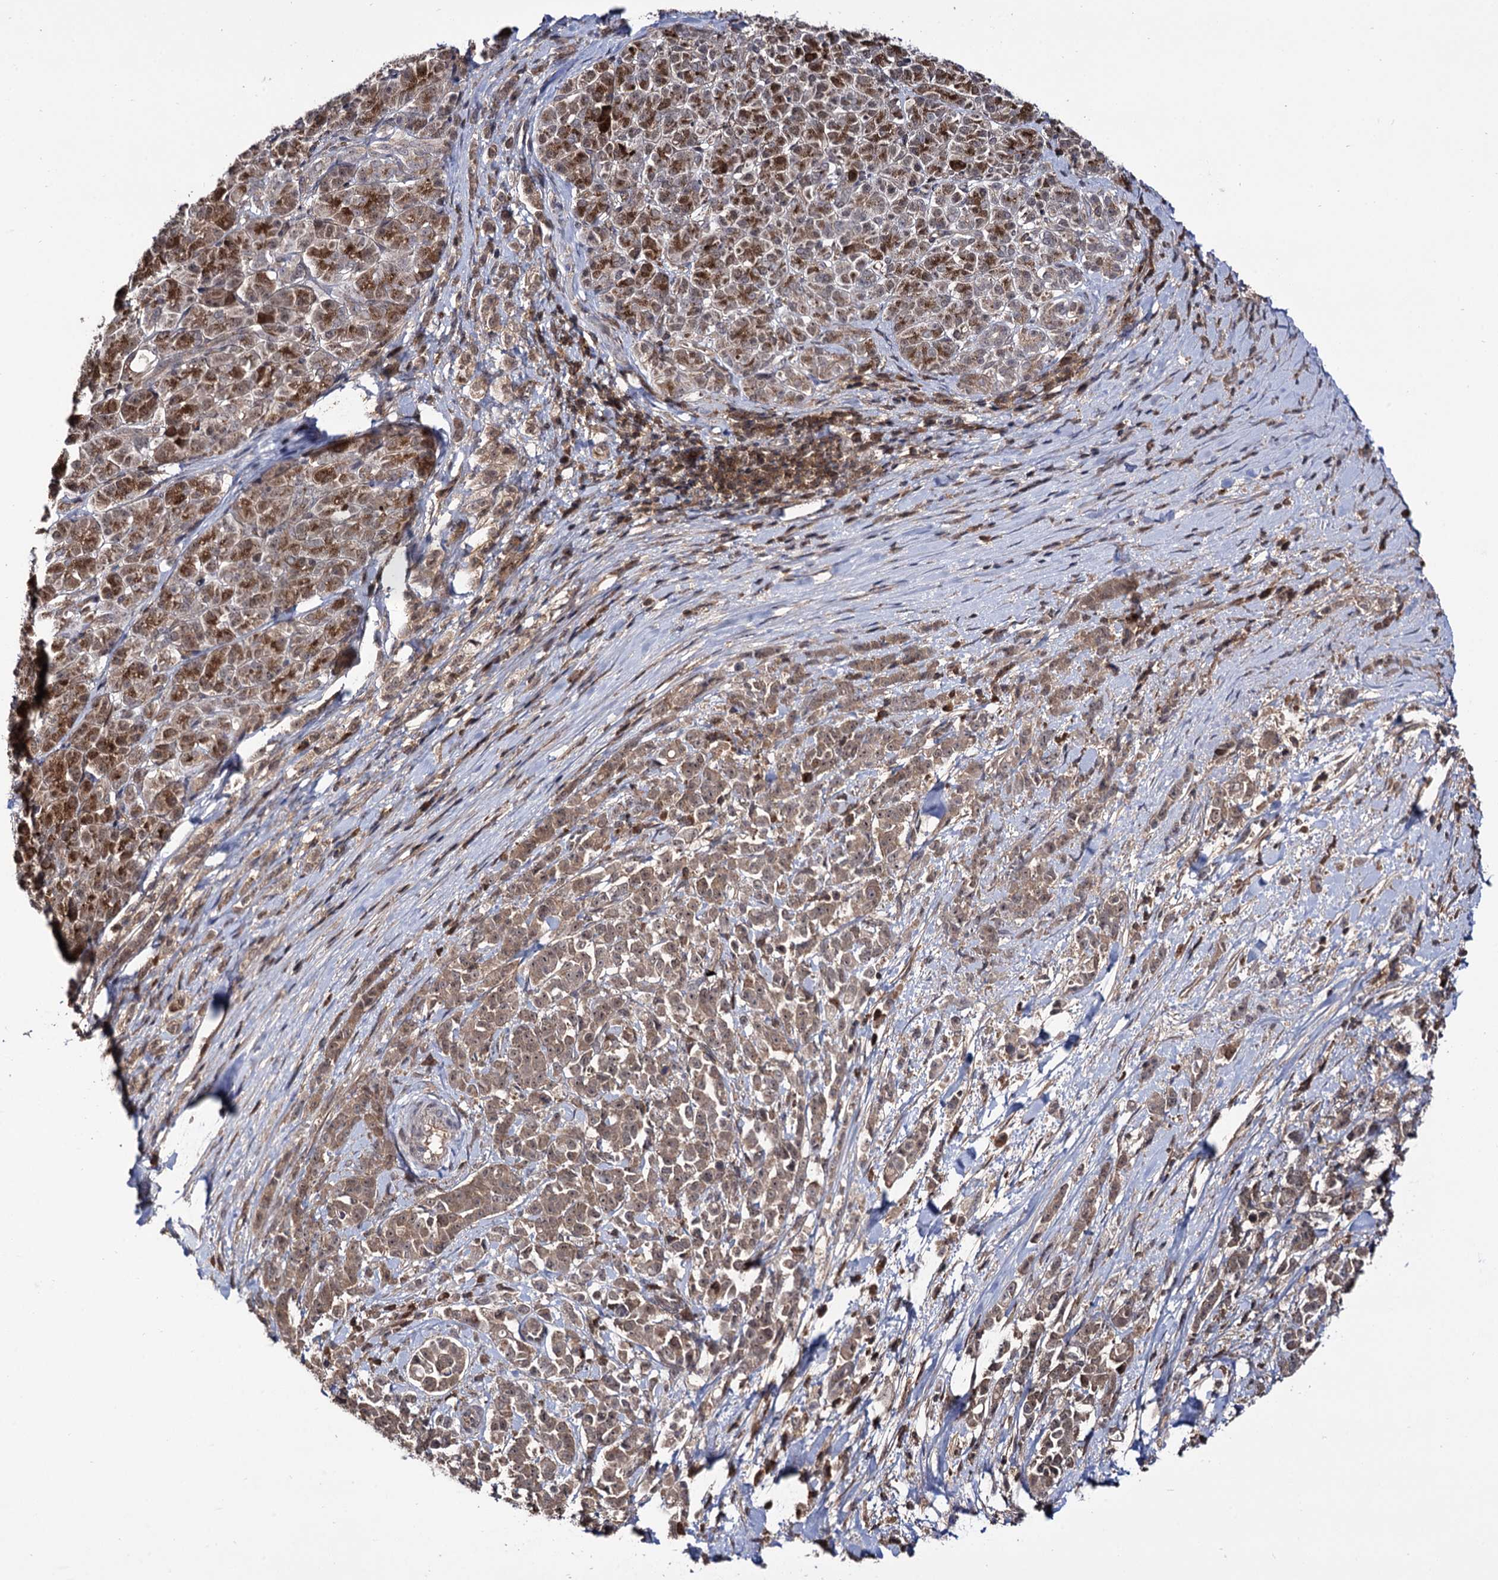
{"staining": {"intensity": "moderate", "quantity": ">75%", "location": "cytoplasmic/membranous,nuclear"}, "tissue": "pancreatic cancer", "cell_type": "Tumor cells", "image_type": "cancer", "snomed": [{"axis": "morphology", "description": "Normal tissue, NOS"}, {"axis": "morphology", "description": "Adenocarcinoma, NOS"}, {"axis": "topography", "description": "Pancreas"}], "caption": "Moderate cytoplasmic/membranous and nuclear expression is identified in about >75% of tumor cells in pancreatic cancer. The protein of interest is stained brown, and the nuclei are stained in blue (DAB IHC with brightfield microscopy, high magnification).", "gene": "MICAL2", "patient": {"sex": "female", "age": 64}}